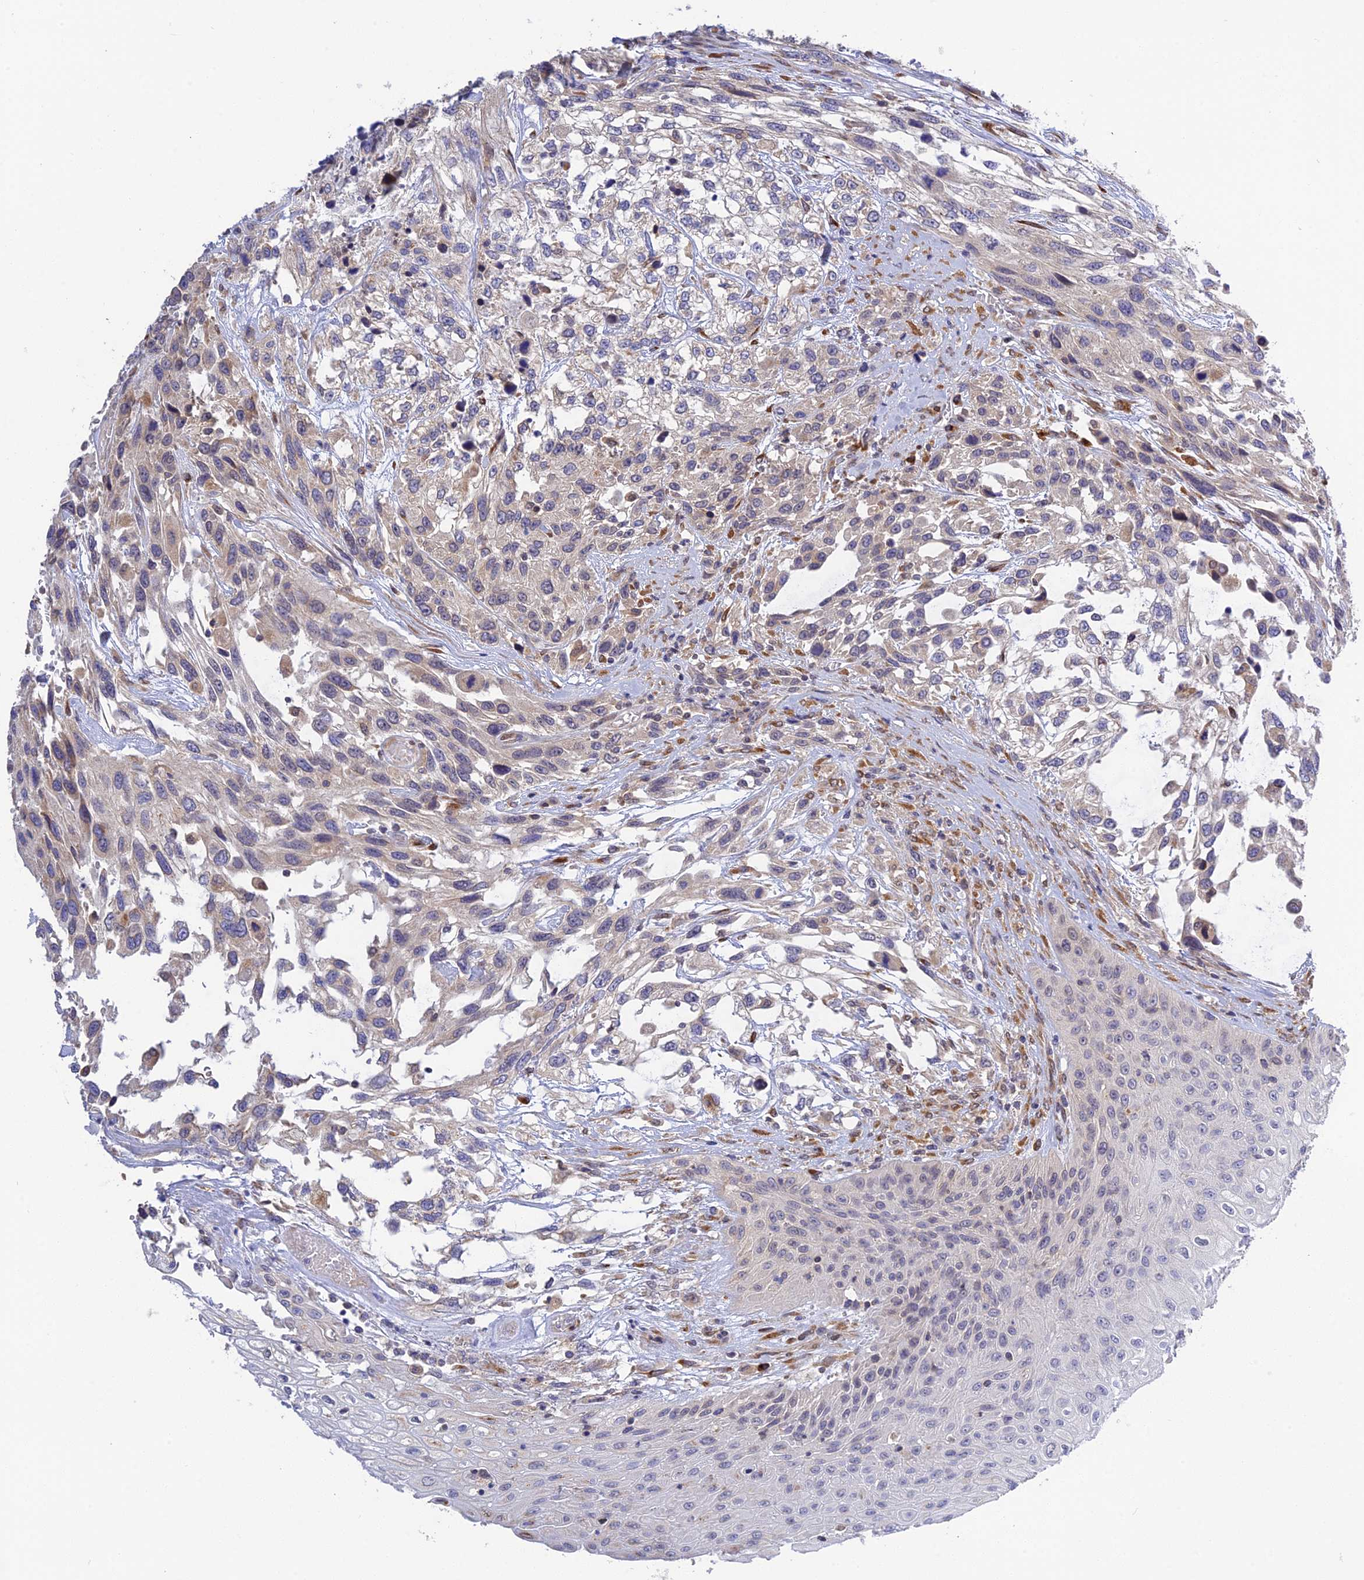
{"staining": {"intensity": "moderate", "quantity": "<25%", "location": "cytoplasmic/membranous"}, "tissue": "urothelial cancer", "cell_type": "Tumor cells", "image_type": "cancer", "snomed": [{"axis": "morphology", "description": "Urothelial carcinoma, High grade"}, {"axis": "topography", "description": "Urinary bladder"}], "caption": "Immunohistochemical staining of human urothelial cancer demonstrates low levels of moderate cytoplasmic/membranous protein positivity in about <25% of tumor cells.", "gene": "SNX17", "patient": {"sex": "female", "age": 70}}